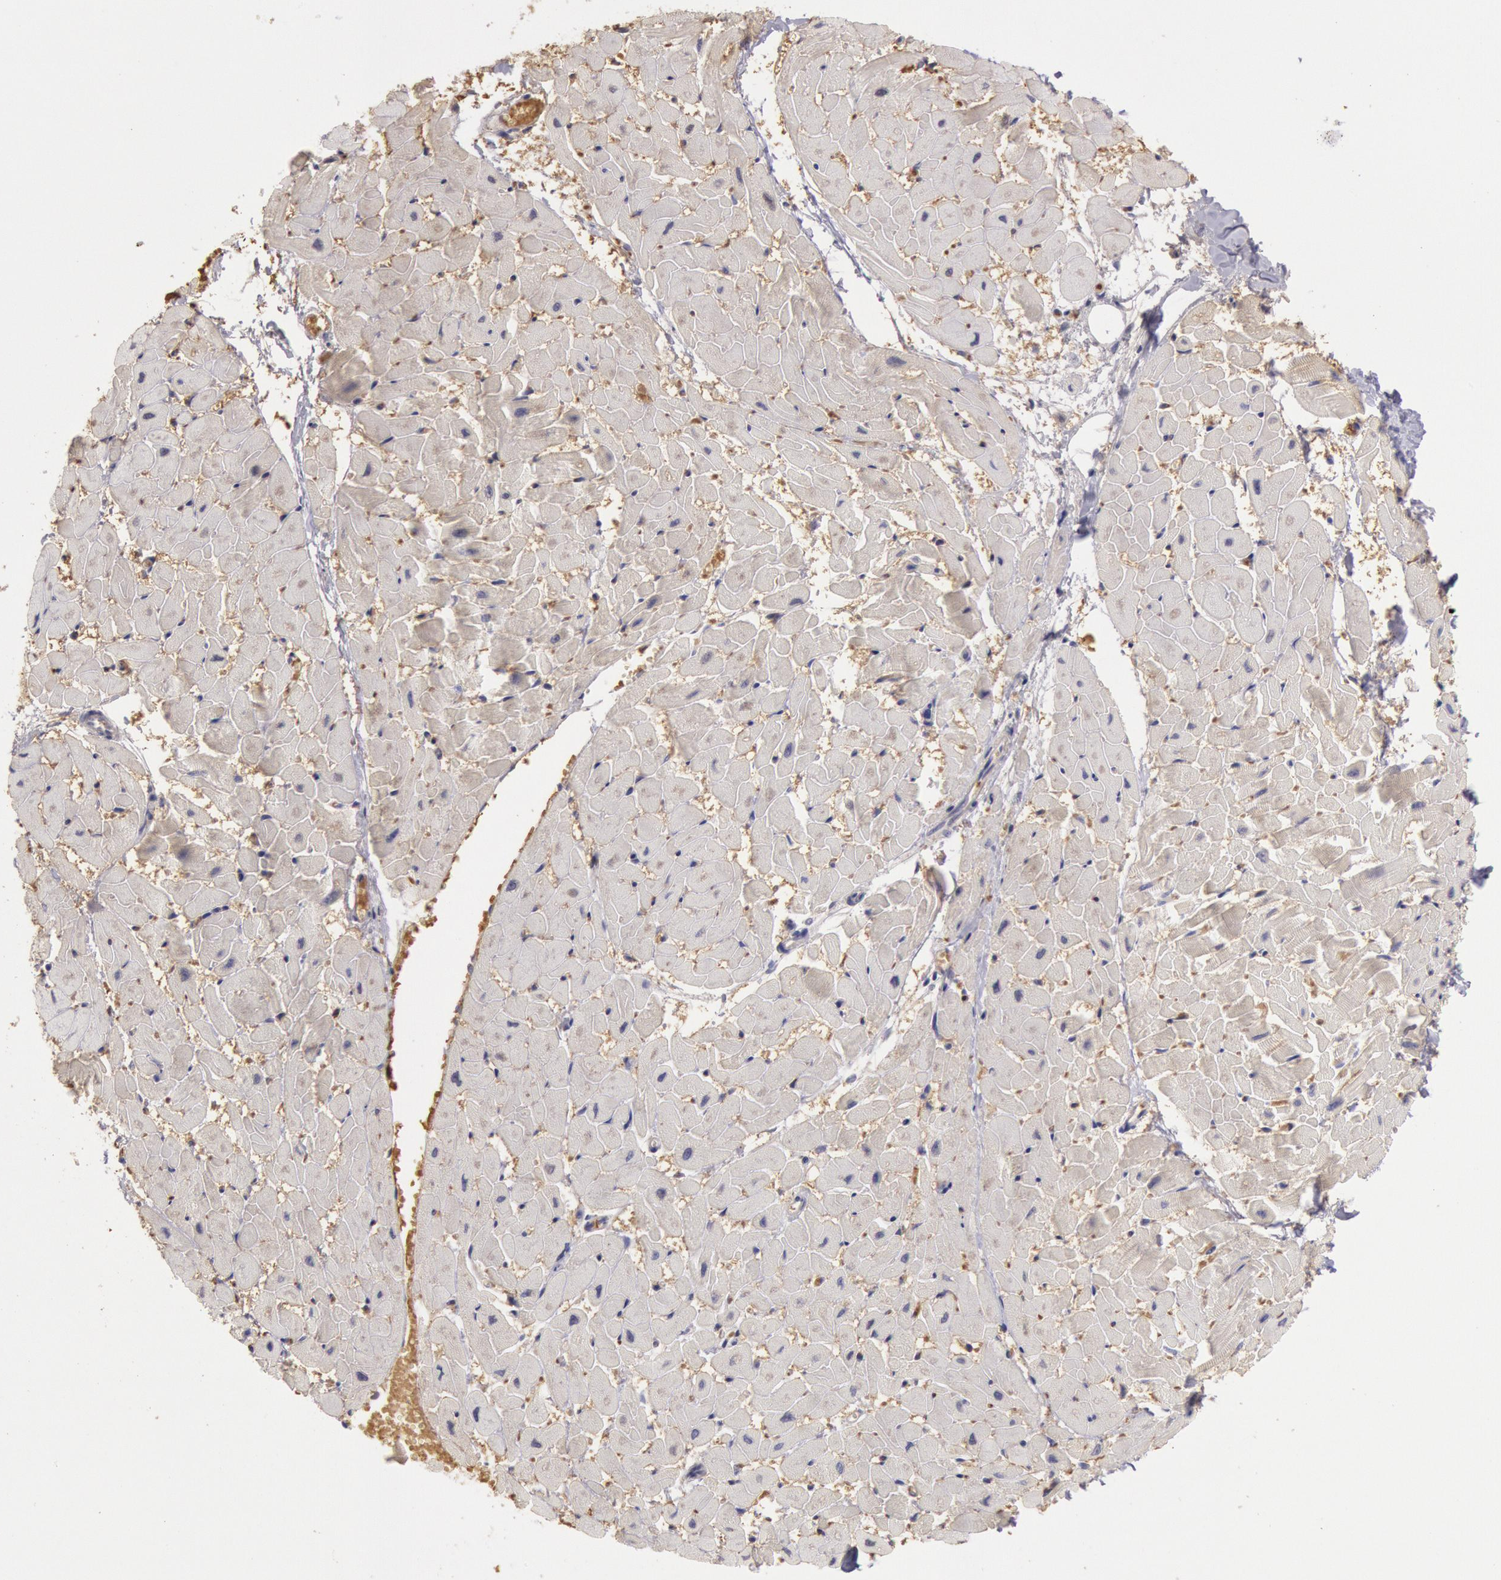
{"staining": {"intensity": "negative", "quantity": "none", "location": "none"}, "tissue": "heart muscle", "cell_type": "Cardiomyocytes", "image_type": "normal", "snomed": [{"axis": "morphology", "description": "Normal tissue, NOS"}, {"axis": "topography", "description": "Heart"}], "caption": "IHC of normal heart muscle displays no positivity in cardiomyocytes. (Brightfield microscopy of DAB (3,3'-diaminobenzidine) immunohistochemistry (IHC) at high magnification).", "gene": "C1R", "patient": {"sex": "female", "age": 19}}